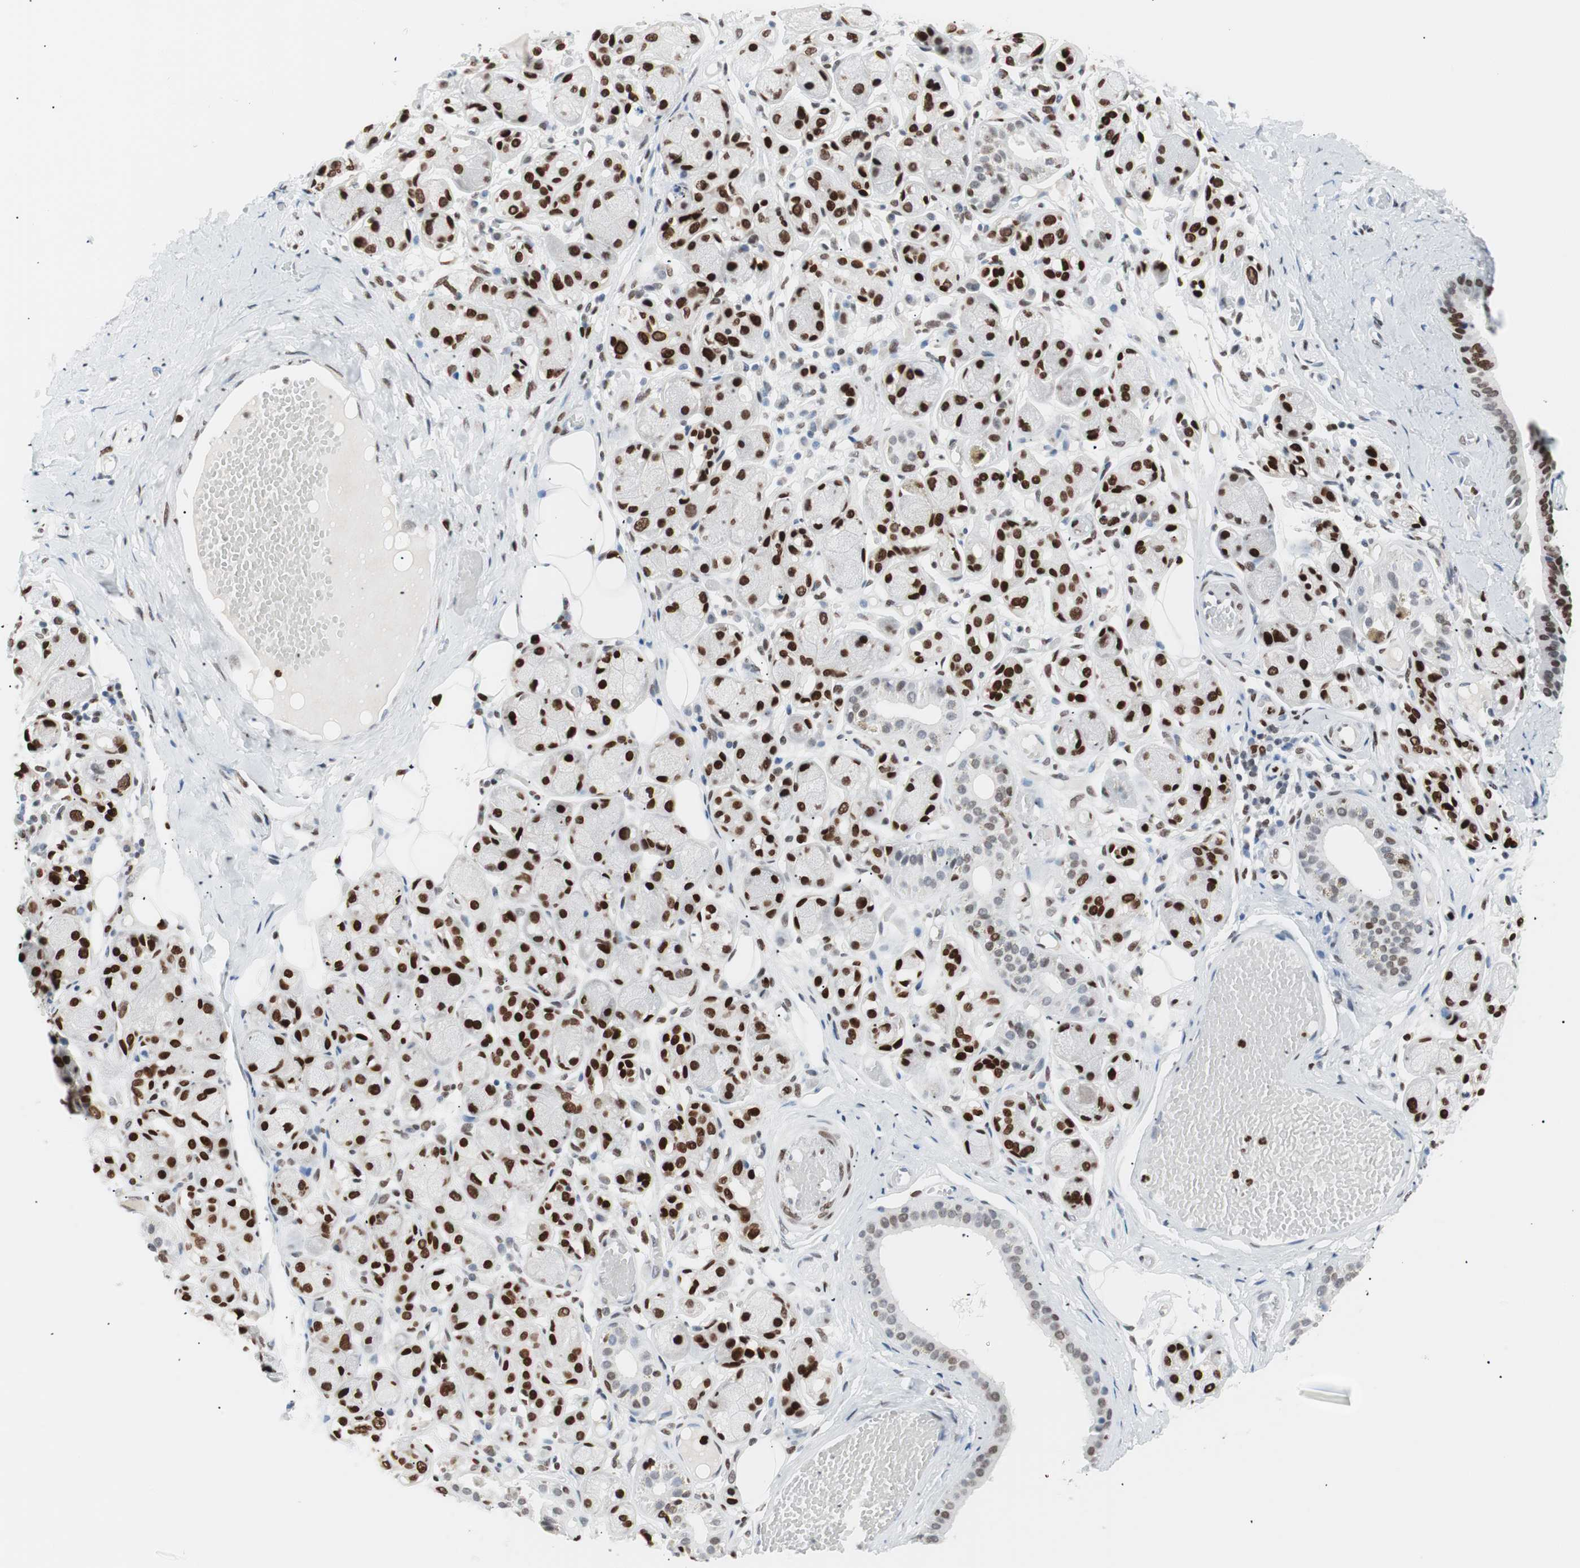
{"staining": {"intensity": "strong", "quantity": ">75%", "location": "nuclear"}, "tissue": "adipose tissue", "cell_type": "Adipocytes", "image_type": "normal", "snomed": [{"axis": "morphology", "description": "Normal tissue, NOS"}, {"axis": "morphology", "description": "Inflammation, NOS"}, {"axis": "topography", "description": "Vascular tissue"}, {"axis": "topography", "description": "Salivary gland"}], "caption": "Brown immunohistochemical staining in unremarkable adipose tissue exhibits strong nuclear positivity in approximately >75% of adipocytes.", "gene": "CEBPB", "patient": {"sex": "female", "age": 75}}